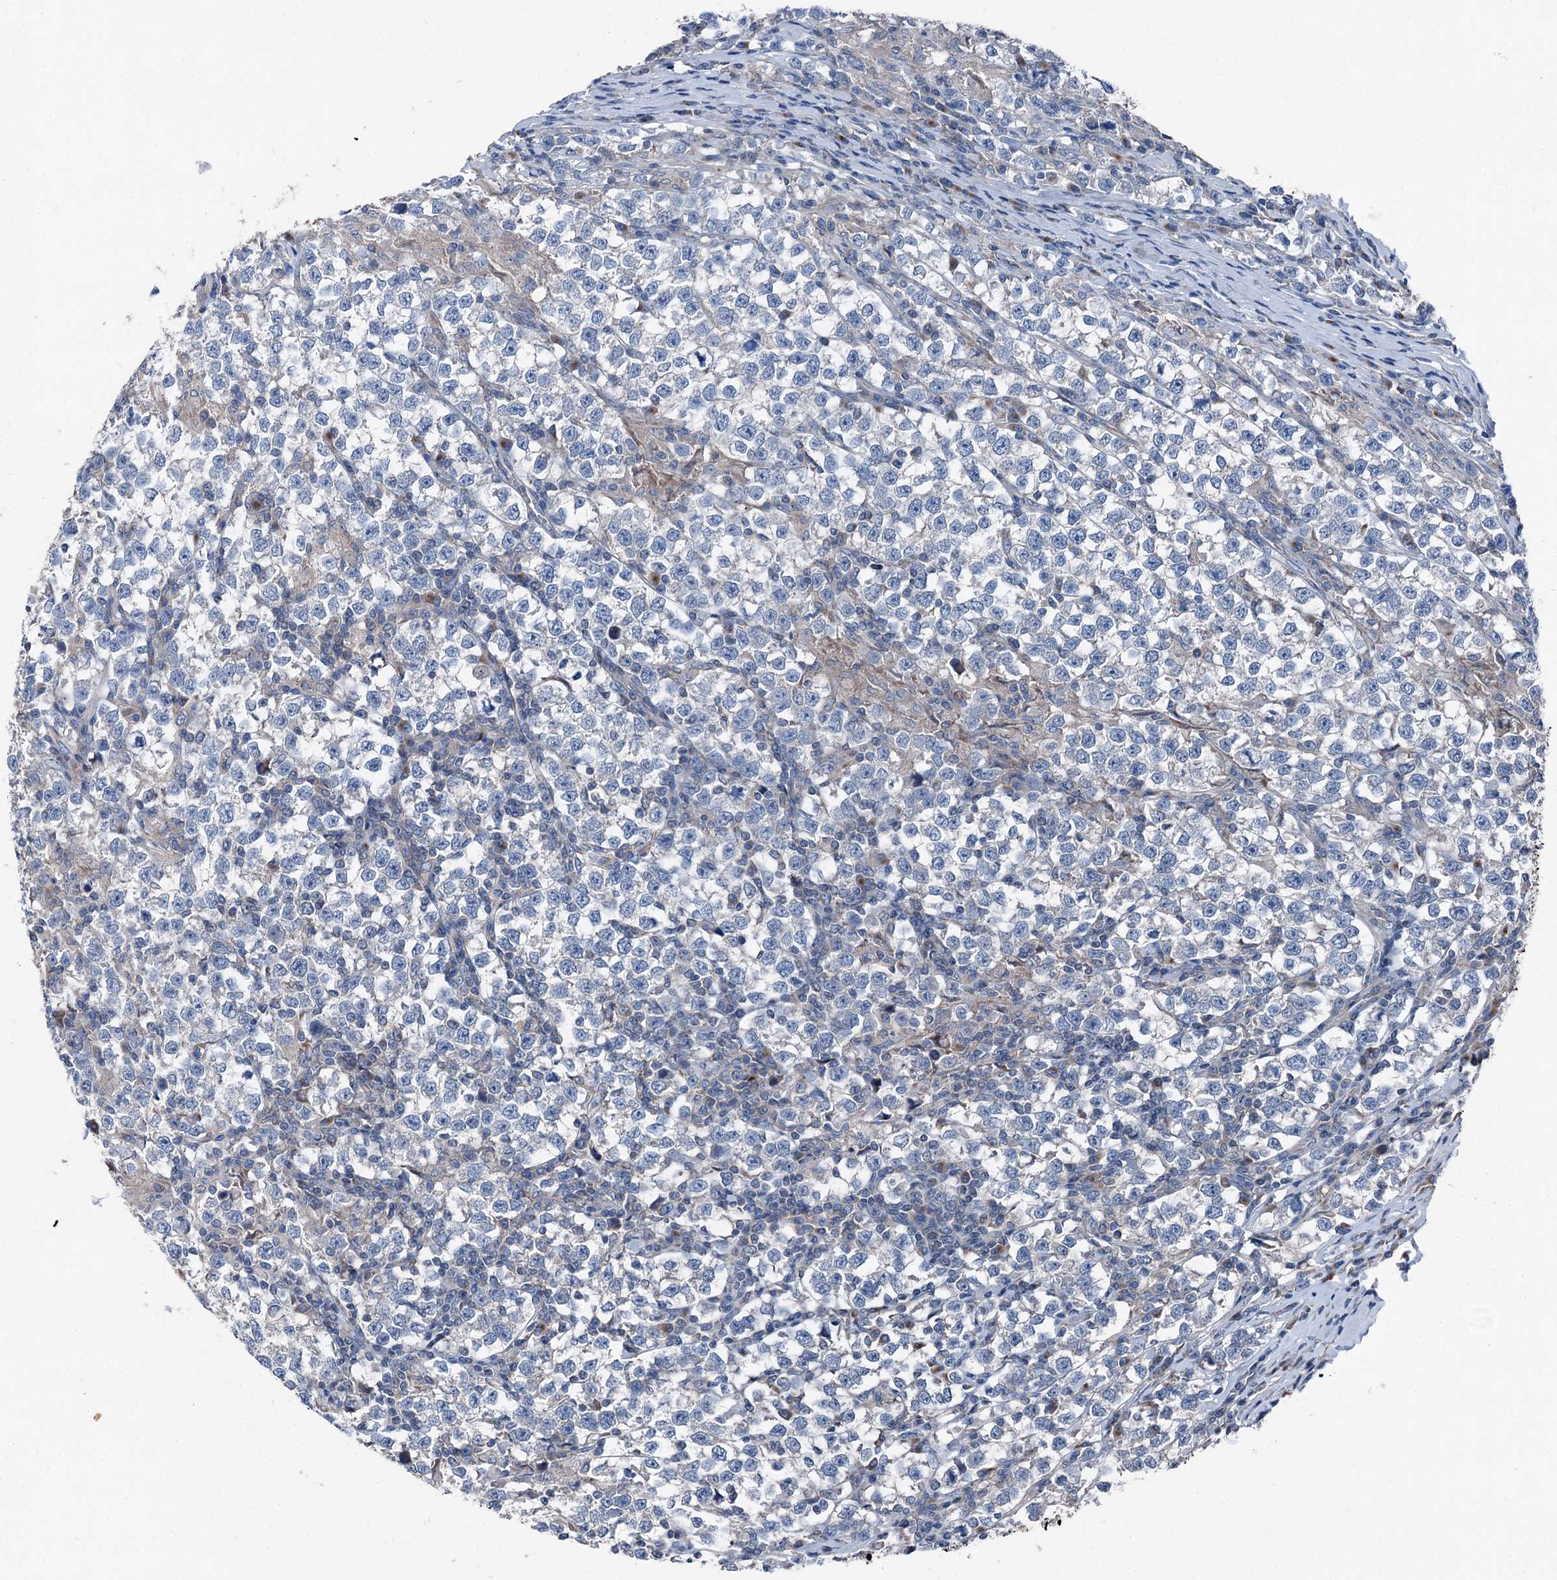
{"staining": {"intensity": "negative", "quantity": "none", "location": "none"}, "tissue": "testis cancer", "cell_type": "Tumor cells", "image_type": "cancer", "snomed": [{"axis": "morphology", "description": "Normal tissue, NOS"}, {"axis": "morphology", "description": "Seminoma, NOS"}, {"axis": "topography", "description": "Testis"}], "caption": "Testis seminoma was stained to show a protein in brown. There is no significant expression in tumor cells.", "gene": "RUFY1", "patient": {"sex": "male", "age": 43}}